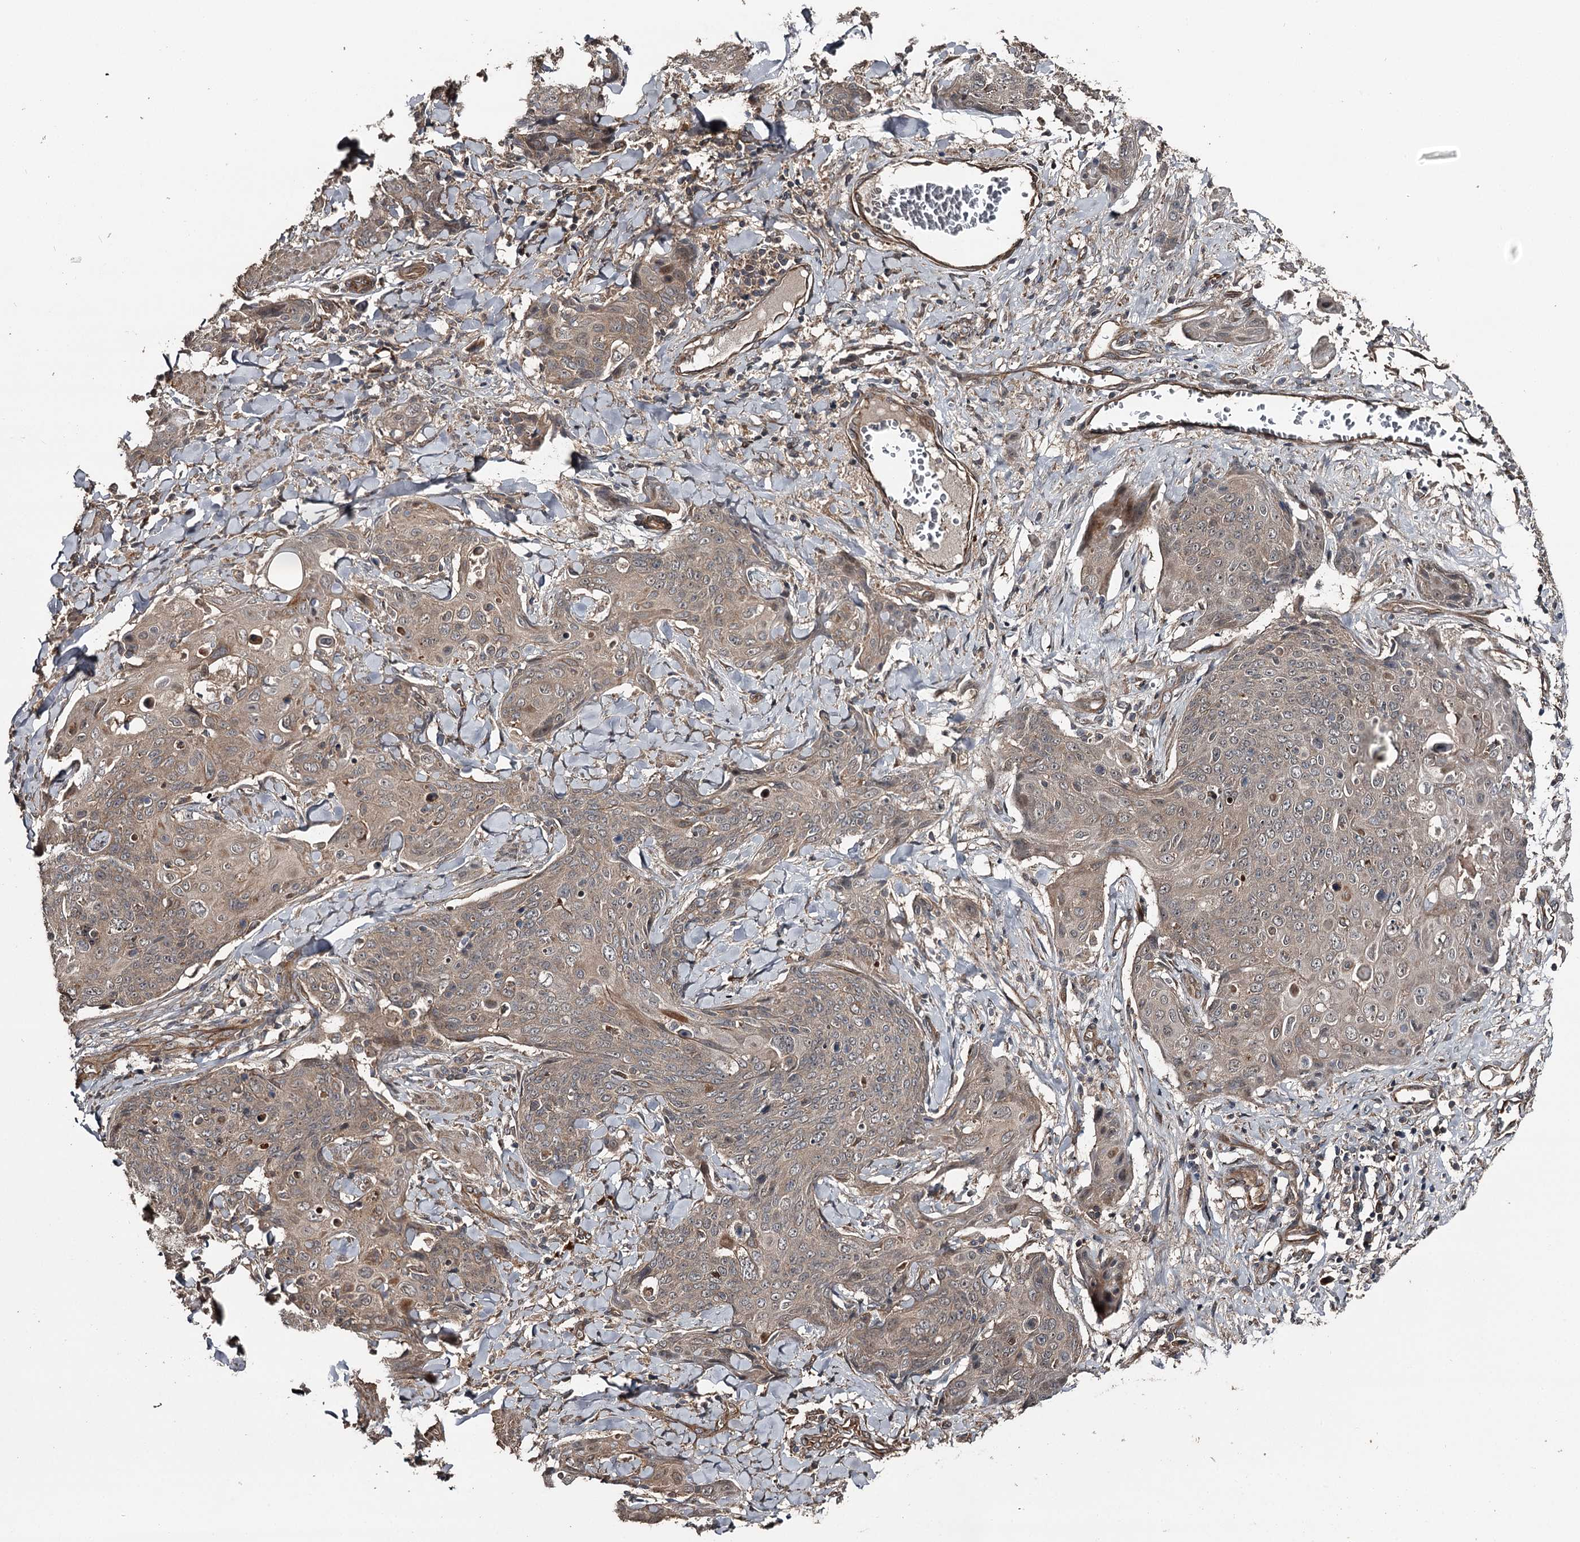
{"staining": {"intensity": "moderate", "quantity": ">75%", "location": "cytoplasmic/membranous"}, "tissue": "skin cancer", "cell_type": "Tumor cells", "image_type": "cancer", "snomed": [{"axis": "morphology", "description": "Squamous cell carcinoma, NOS"}, {"axis": "topography", "description": "Skin"}, {"axis": "topography", "description": "Vulva"}], "caption": "This image demonstrates IHC staining of human skin cancer (squamous cell carcinoma), with medium moderate cytoplasmic/membranous positivity in approximately >75% of tumor cells.", "gene": "RAB21", "patient": {"sex": "female", "age": 85}}